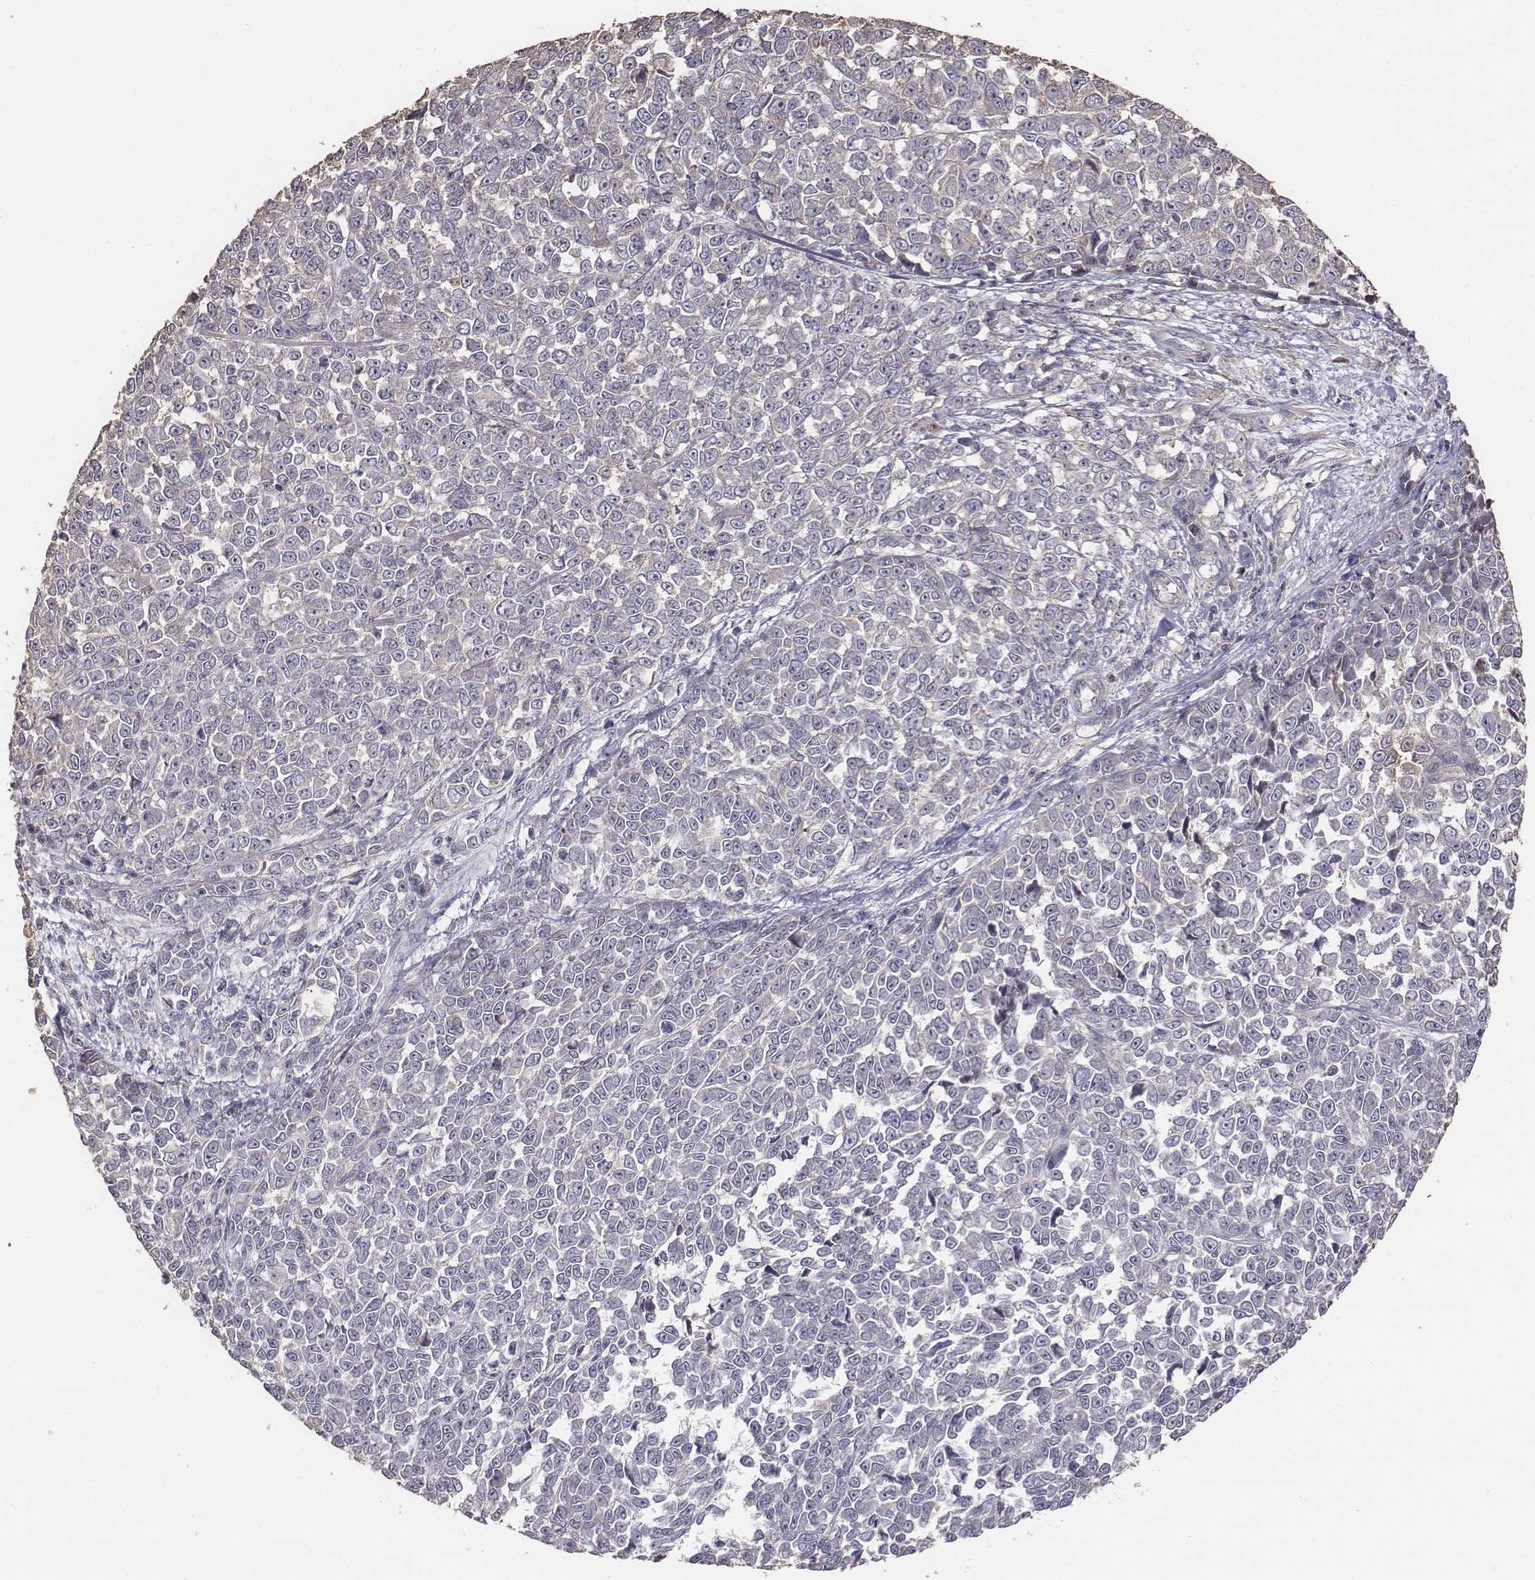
{"staining": {"intensity": "negative", "quantity": "none", "location": "none"}, "tissue": "melanoma", "cell_type": "Tumor cells", "image_type": "cancer", "snomed": [{"axis": "morphology", "description": "Malignant melanoma, NOS"}, {"axis": "topography", "description": "Skin"}], "caption": "Melanoma was stained to show a protein in brown. There is no significant expression in tumor cells. (DAB IHC, high magnification).", "gene": "AP1B1", "patient": {"sex": "female", "age": 95}}